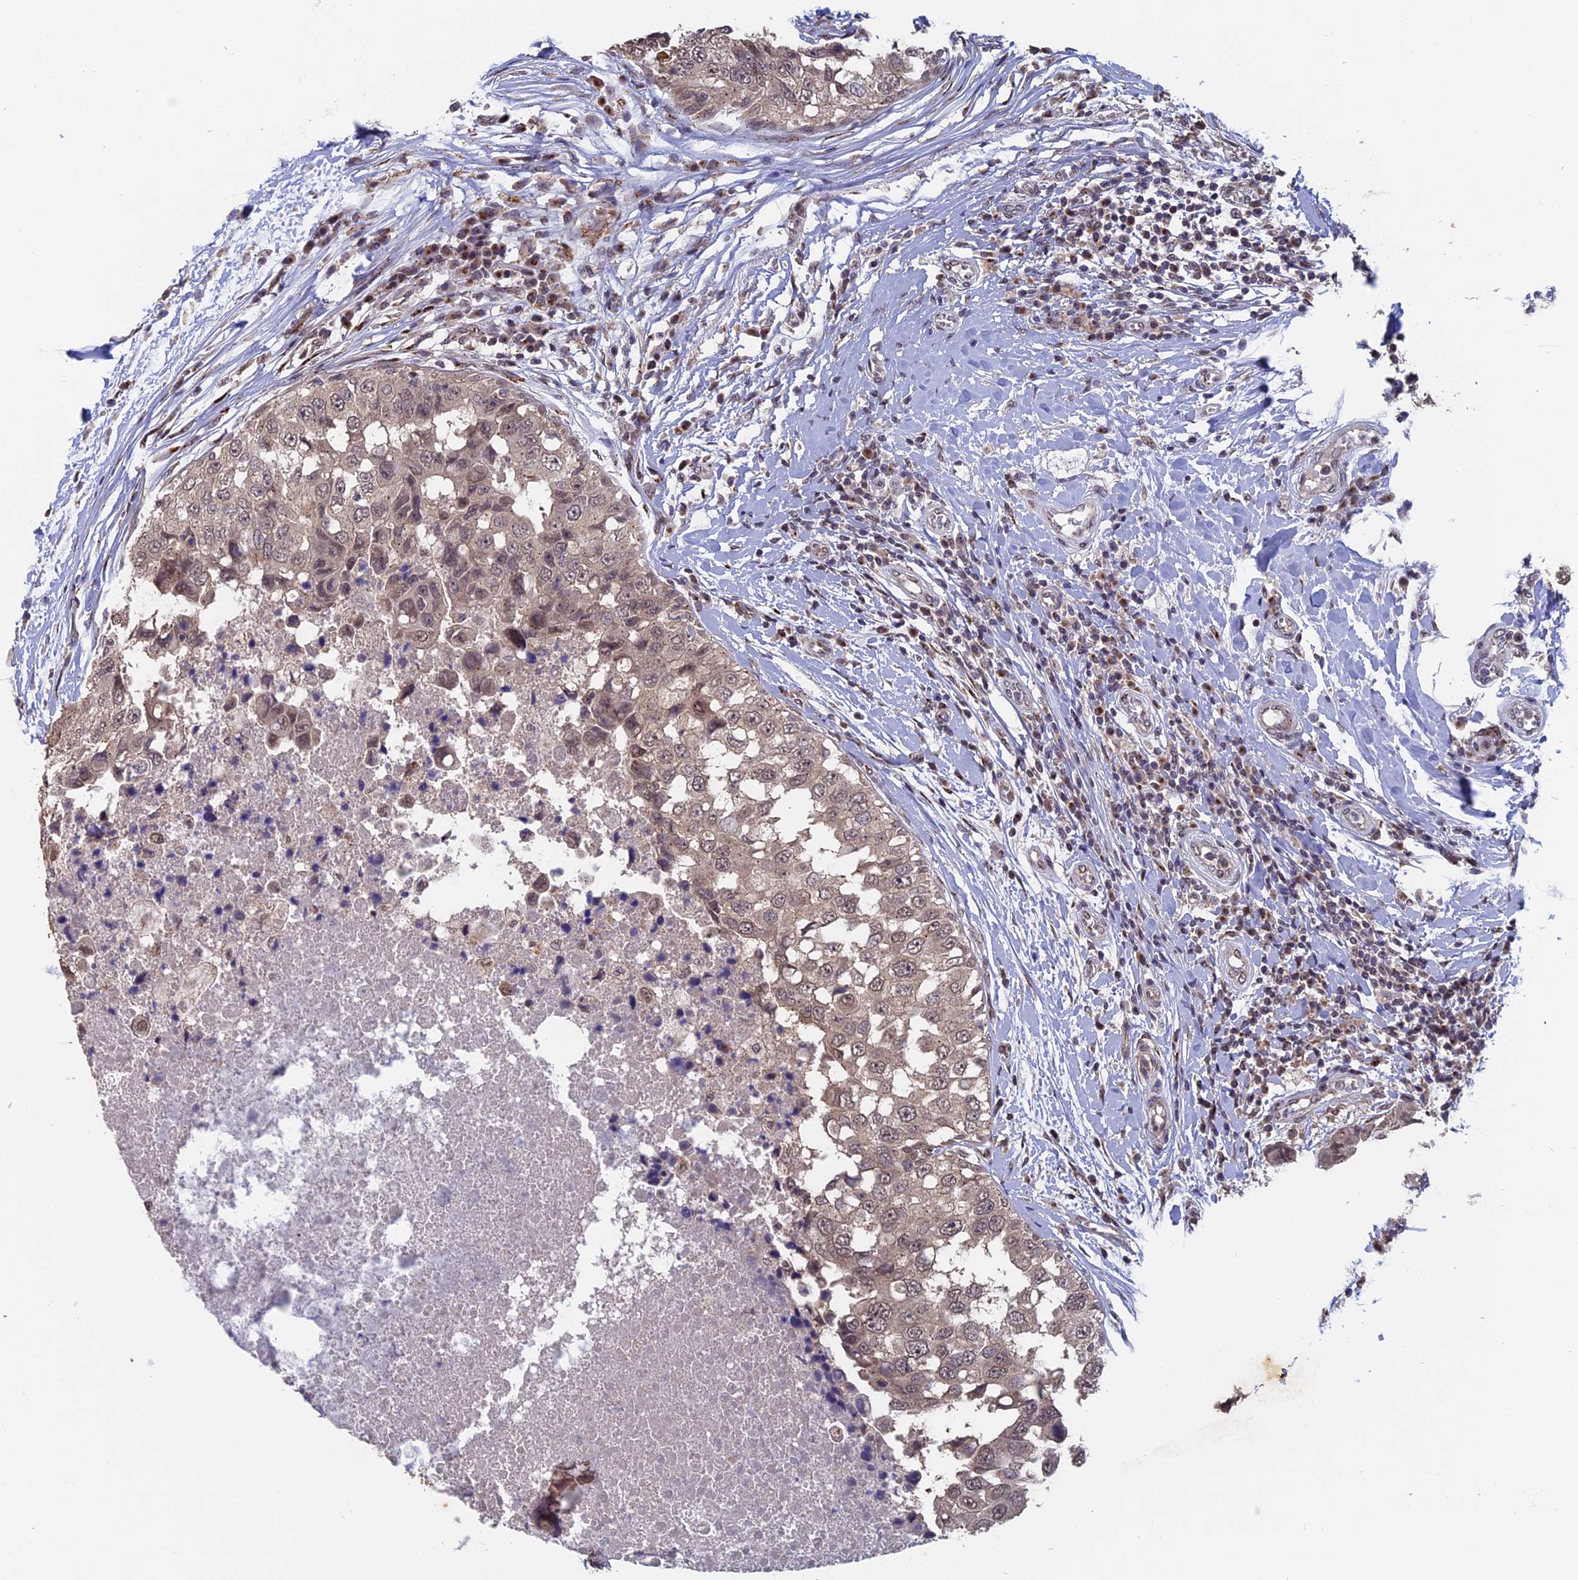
{"staining": {"intensity": "weak", "quantity": ">75%", "location": "cytoplasmic/membranous,nuclear"}, "tissue": "breast cancer", "cell_type": "Tumor cells", "image_type": "cancer", "snomed": [{"axis": "morphology", "description": "Duct carcinoma"}, {"axis": "topography", "description": "Breast"}], "caption": "Immunohistochemical staining of breast cancer (invasive ductal carcinoma) displays low levels of weak cytoplasmic/membranous and nuclear protein staining in approximately >75% of tumor cells.", "gene": "PIGQ", "patient": {"sex": "female", "age": 27}}